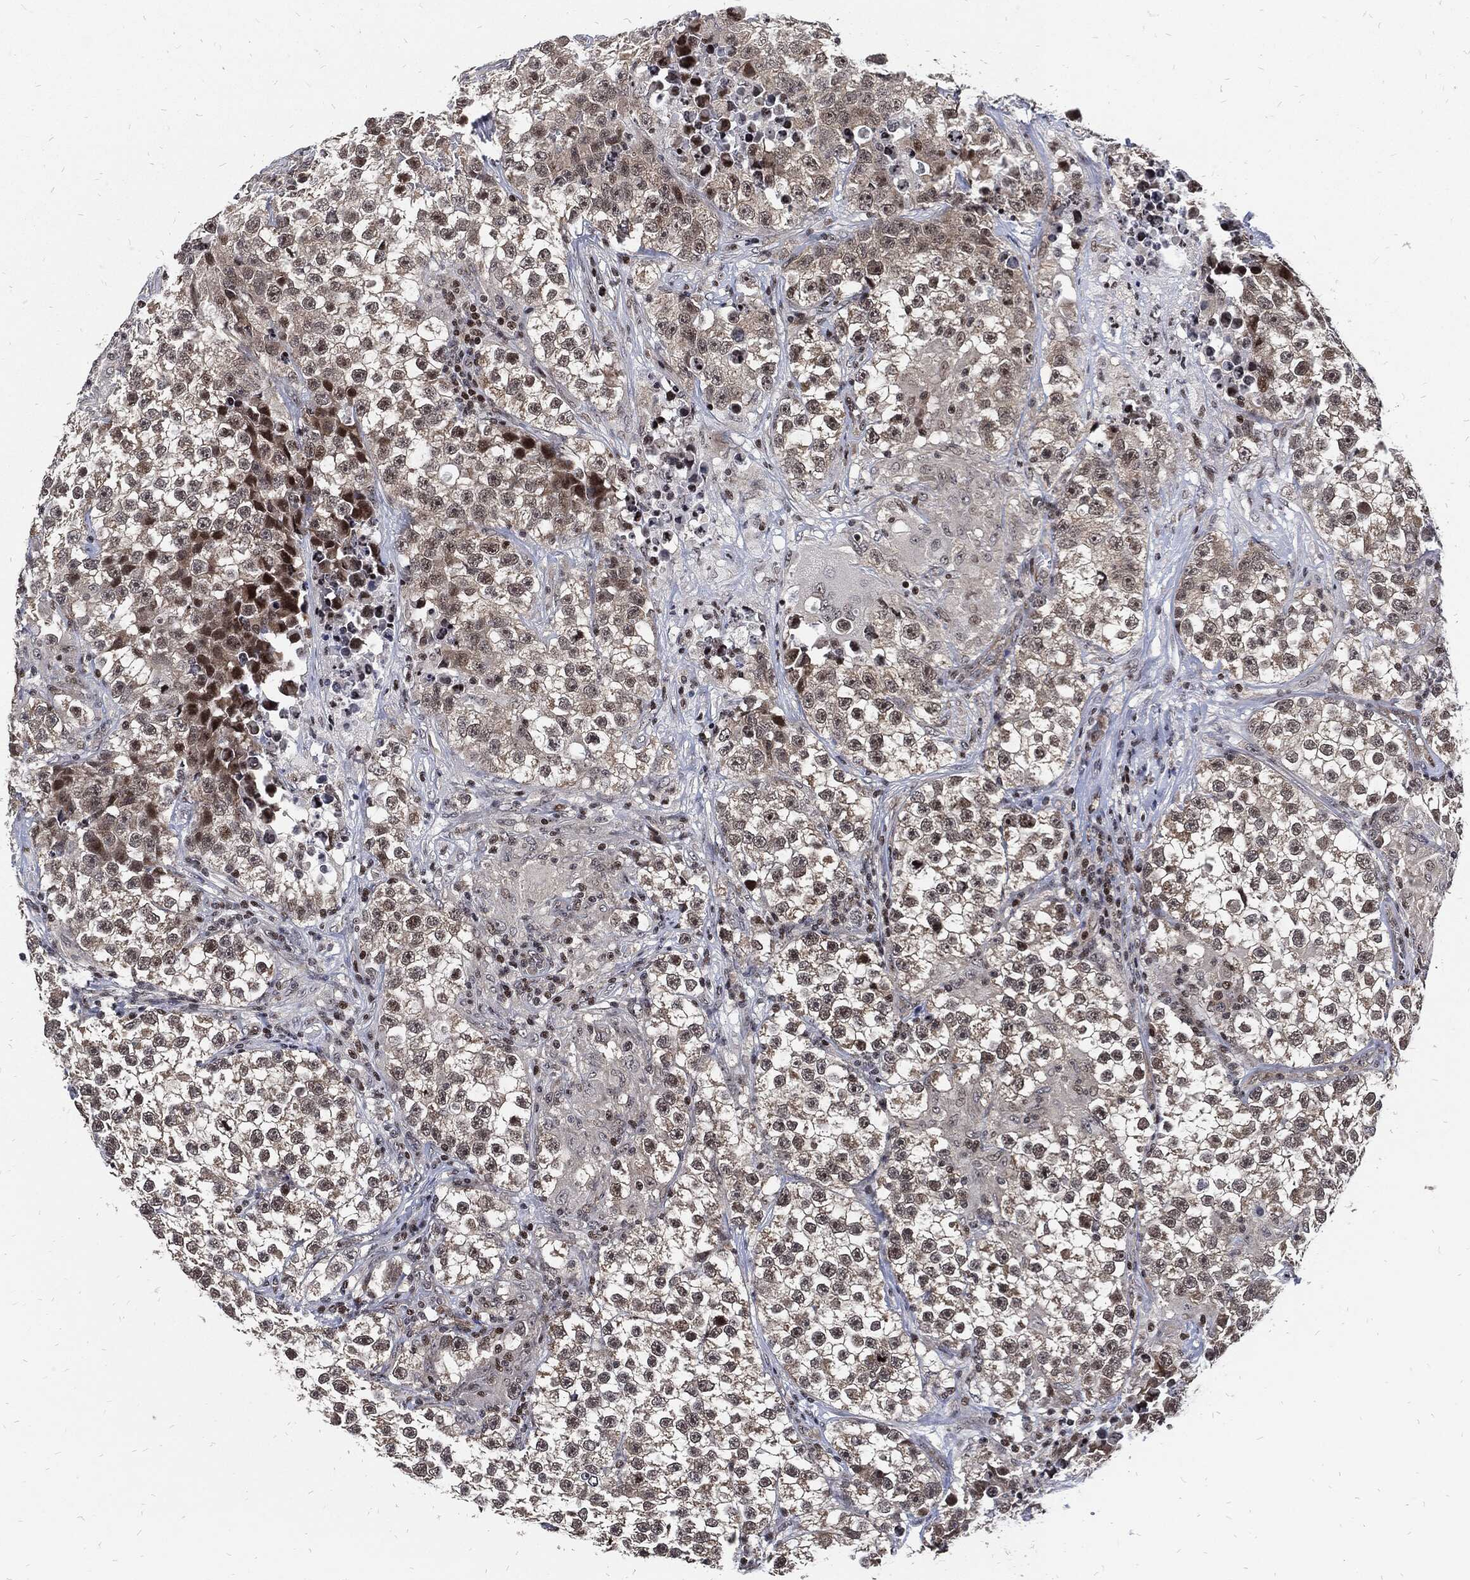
{"staining": {"intensity": "weak", "quantity": "<25%", "location": "cytoplasmic/membranous"}, "tissue": "testis cancer", "cell_type": "Tumor cells", "image_type": "cancer", "snomed": [{"axis": "morphology", "description": "Seminoma, NOS"}, {"axis": "topography", "description": "Testis"}], "caption": "The immunohistochemistry micrograph has no significant staining in tumor cells of testis cancer tissue.", "gene": "ZNF775", "patient": {"sex": "male", "age": 46}}